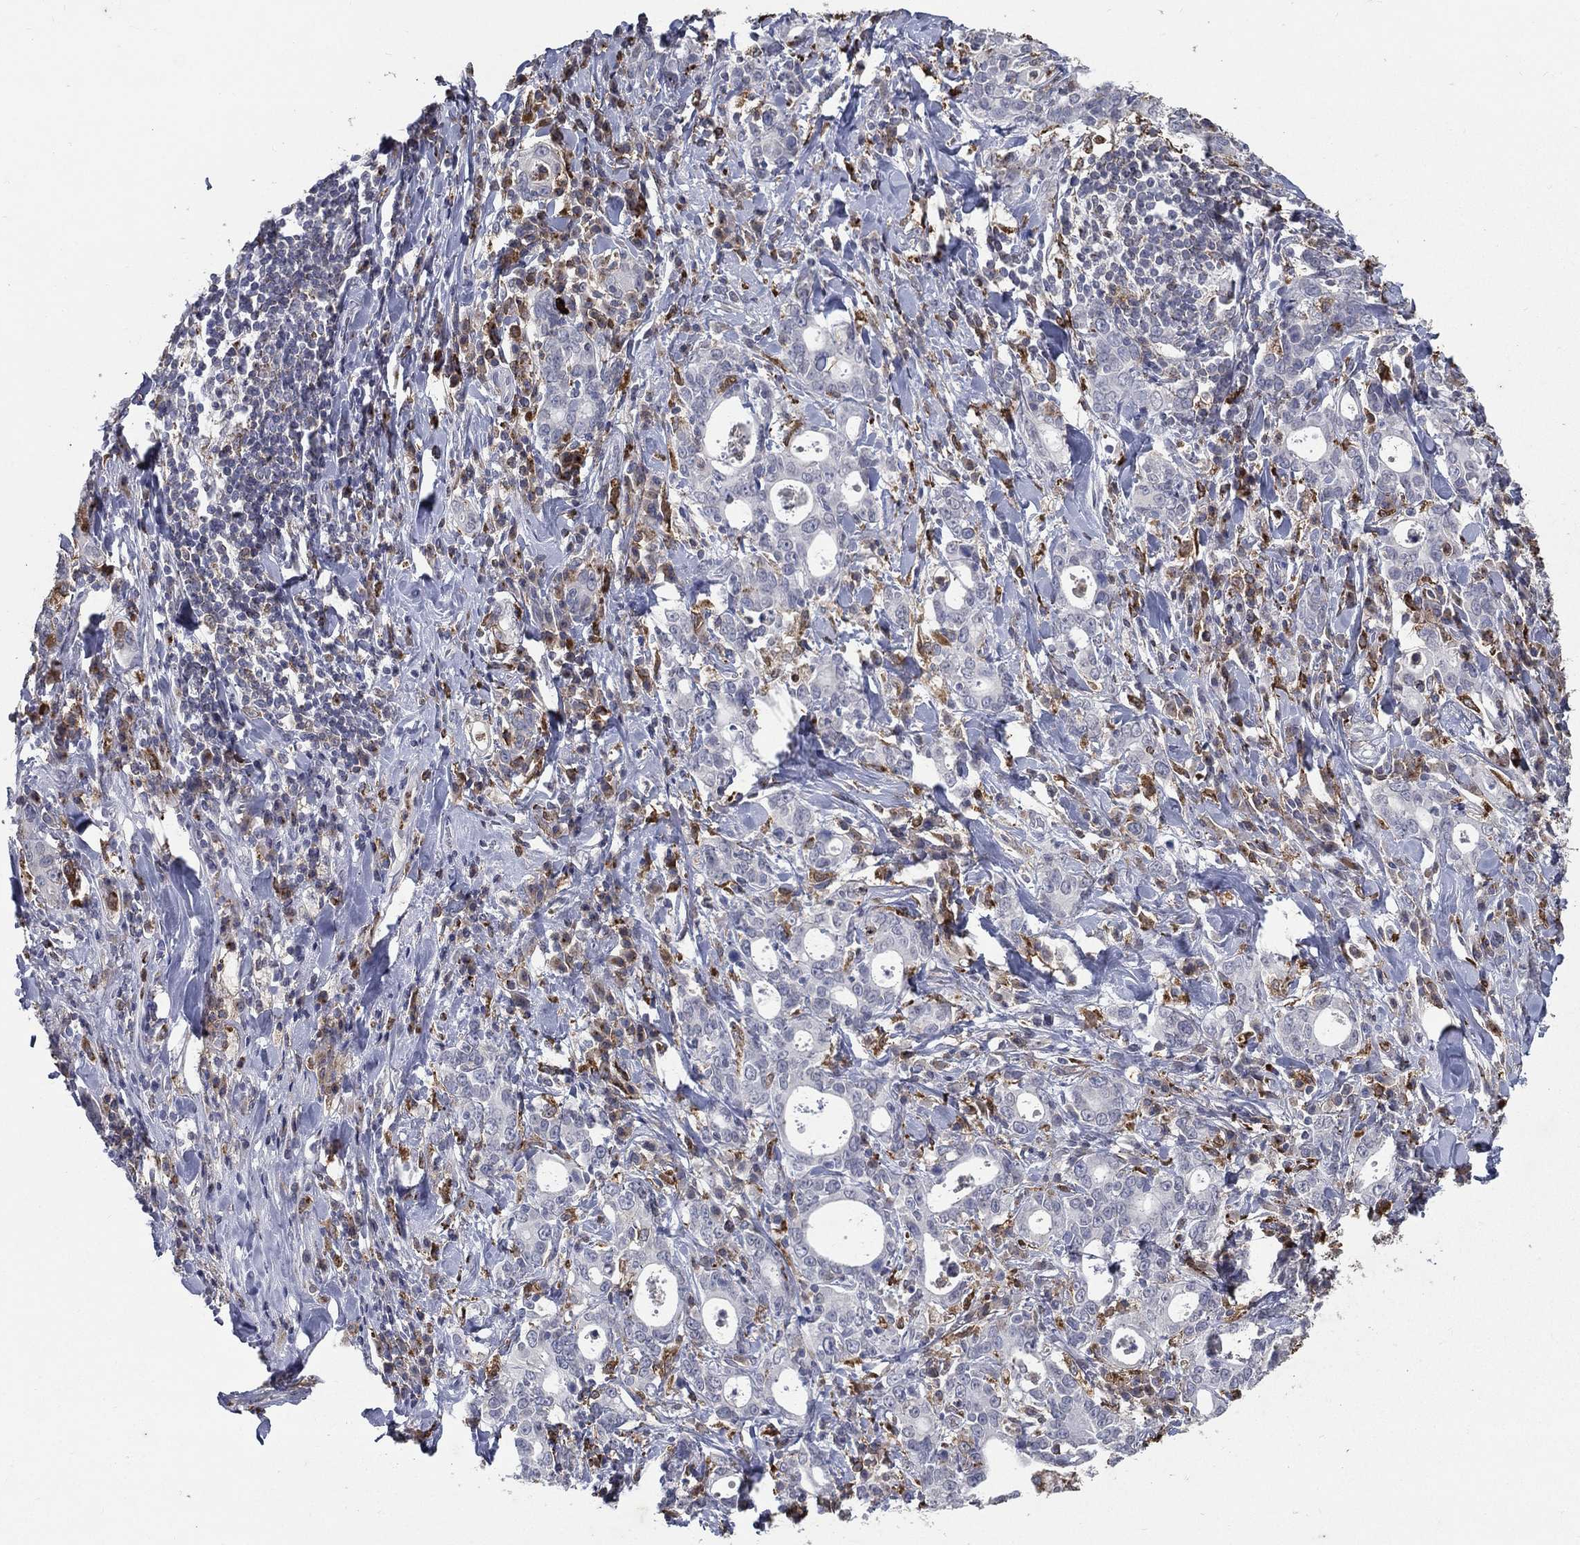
{"staining": {"intensity": "negative", "quantity": "none", "location": "none"}, "tissue": "stomach cancer", "cell_type": "Tumor cells", "image_type": "cancer", "snomed": [{"axis": "morphology", "description": "Adenocarcinoma, NOS"}, {"axis": "topography", "description": "Stomach"}], "caption": "Tumor cells show no significant protein positivity in stomach cancer (adenocarcinoma).", "gene": "EVI2B", "patient": {"sex": "male", "age": 79}}